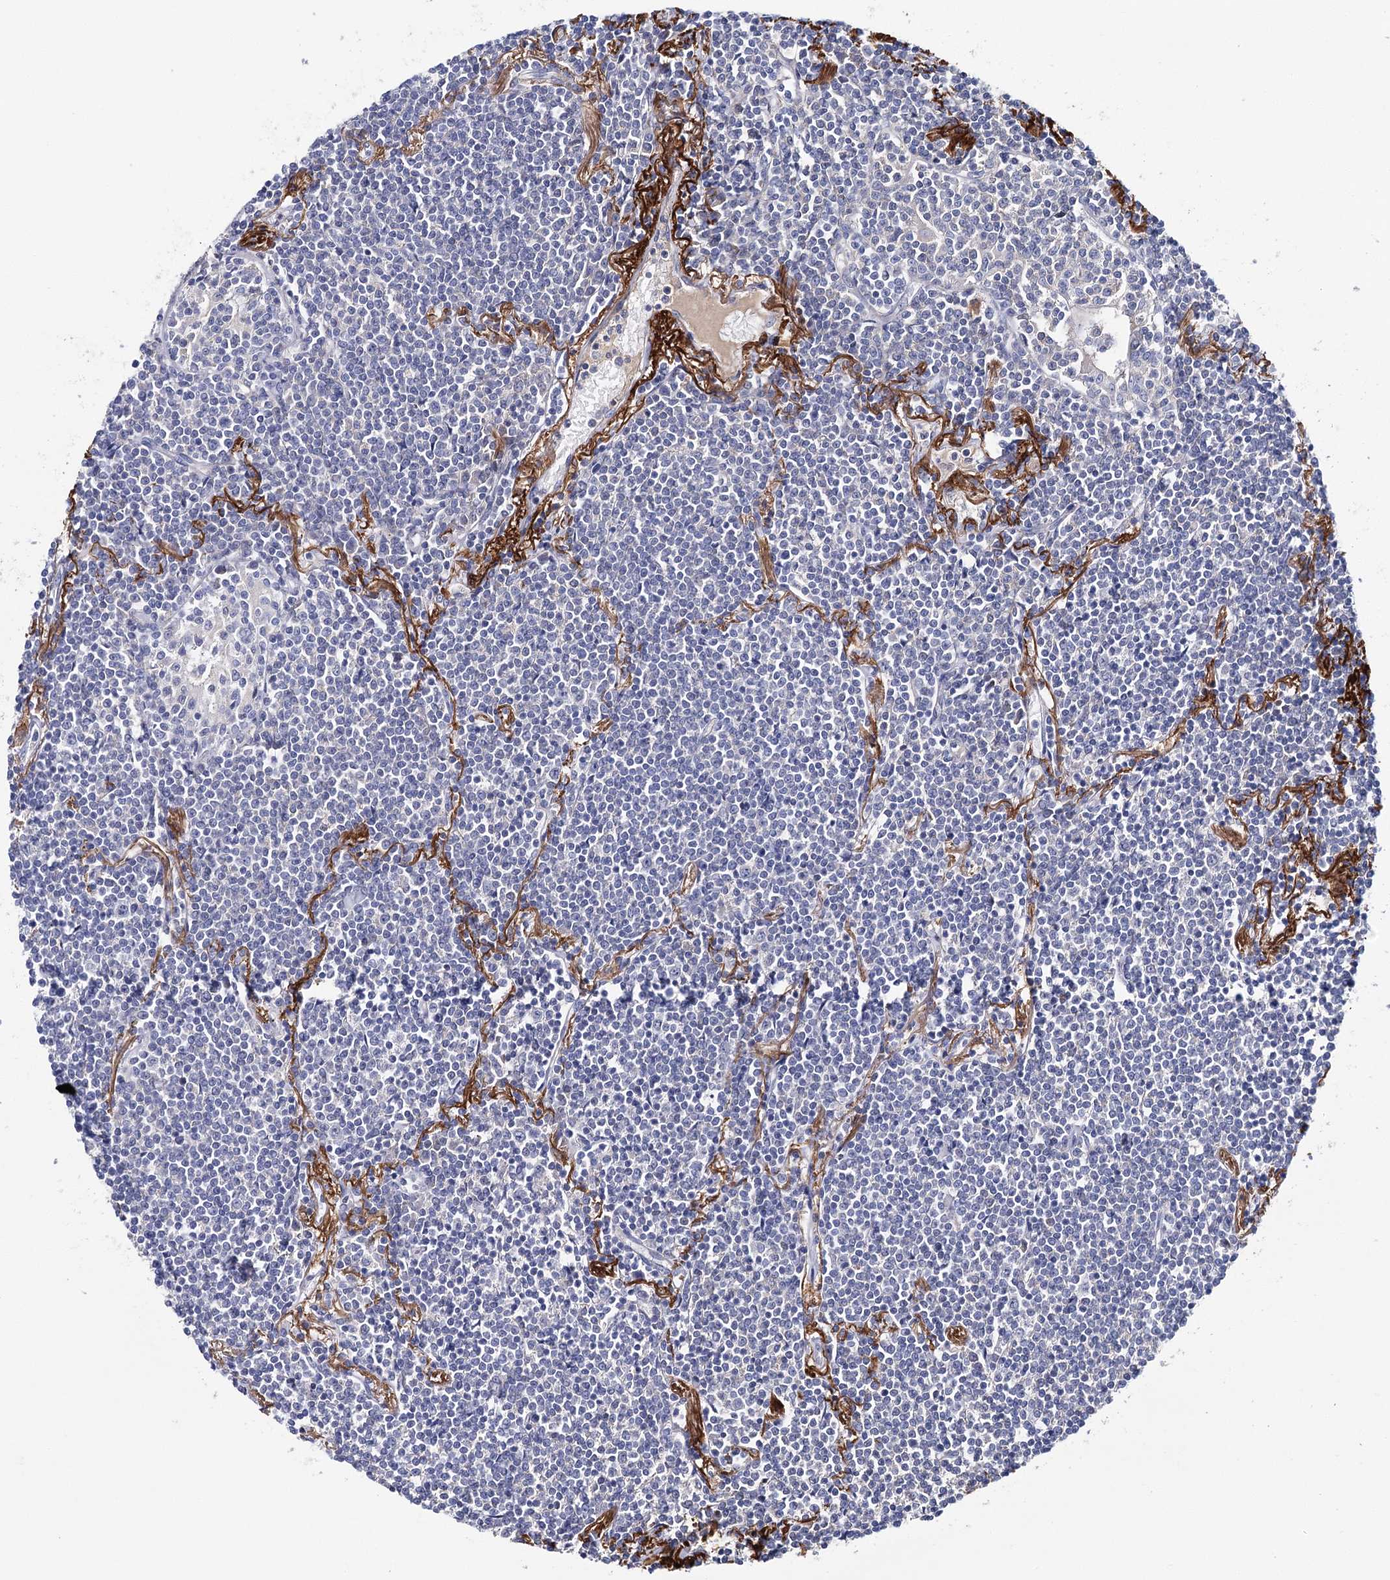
{"staining": {"intensity": "negative", "quantity": "none", "location": "none"}, "tissue": "lymphoma", "cell_type": "Tumor cells", "image_type": "cancer", "snomed": [{"axis": "morphology", "description": "Malignant lymphoma, non-Hodgkin's type, Low grade"}, {"axis": "topography", "description": "Lung"}], "caption": "The immunohistochemistry histopathology image has no significant staining in tumor cells of malignant lymphoma, non-Hodgkin's type (low-grade) tissue.", "gene": "EPYC", "patient": {"sex": "female", "age": 71}}